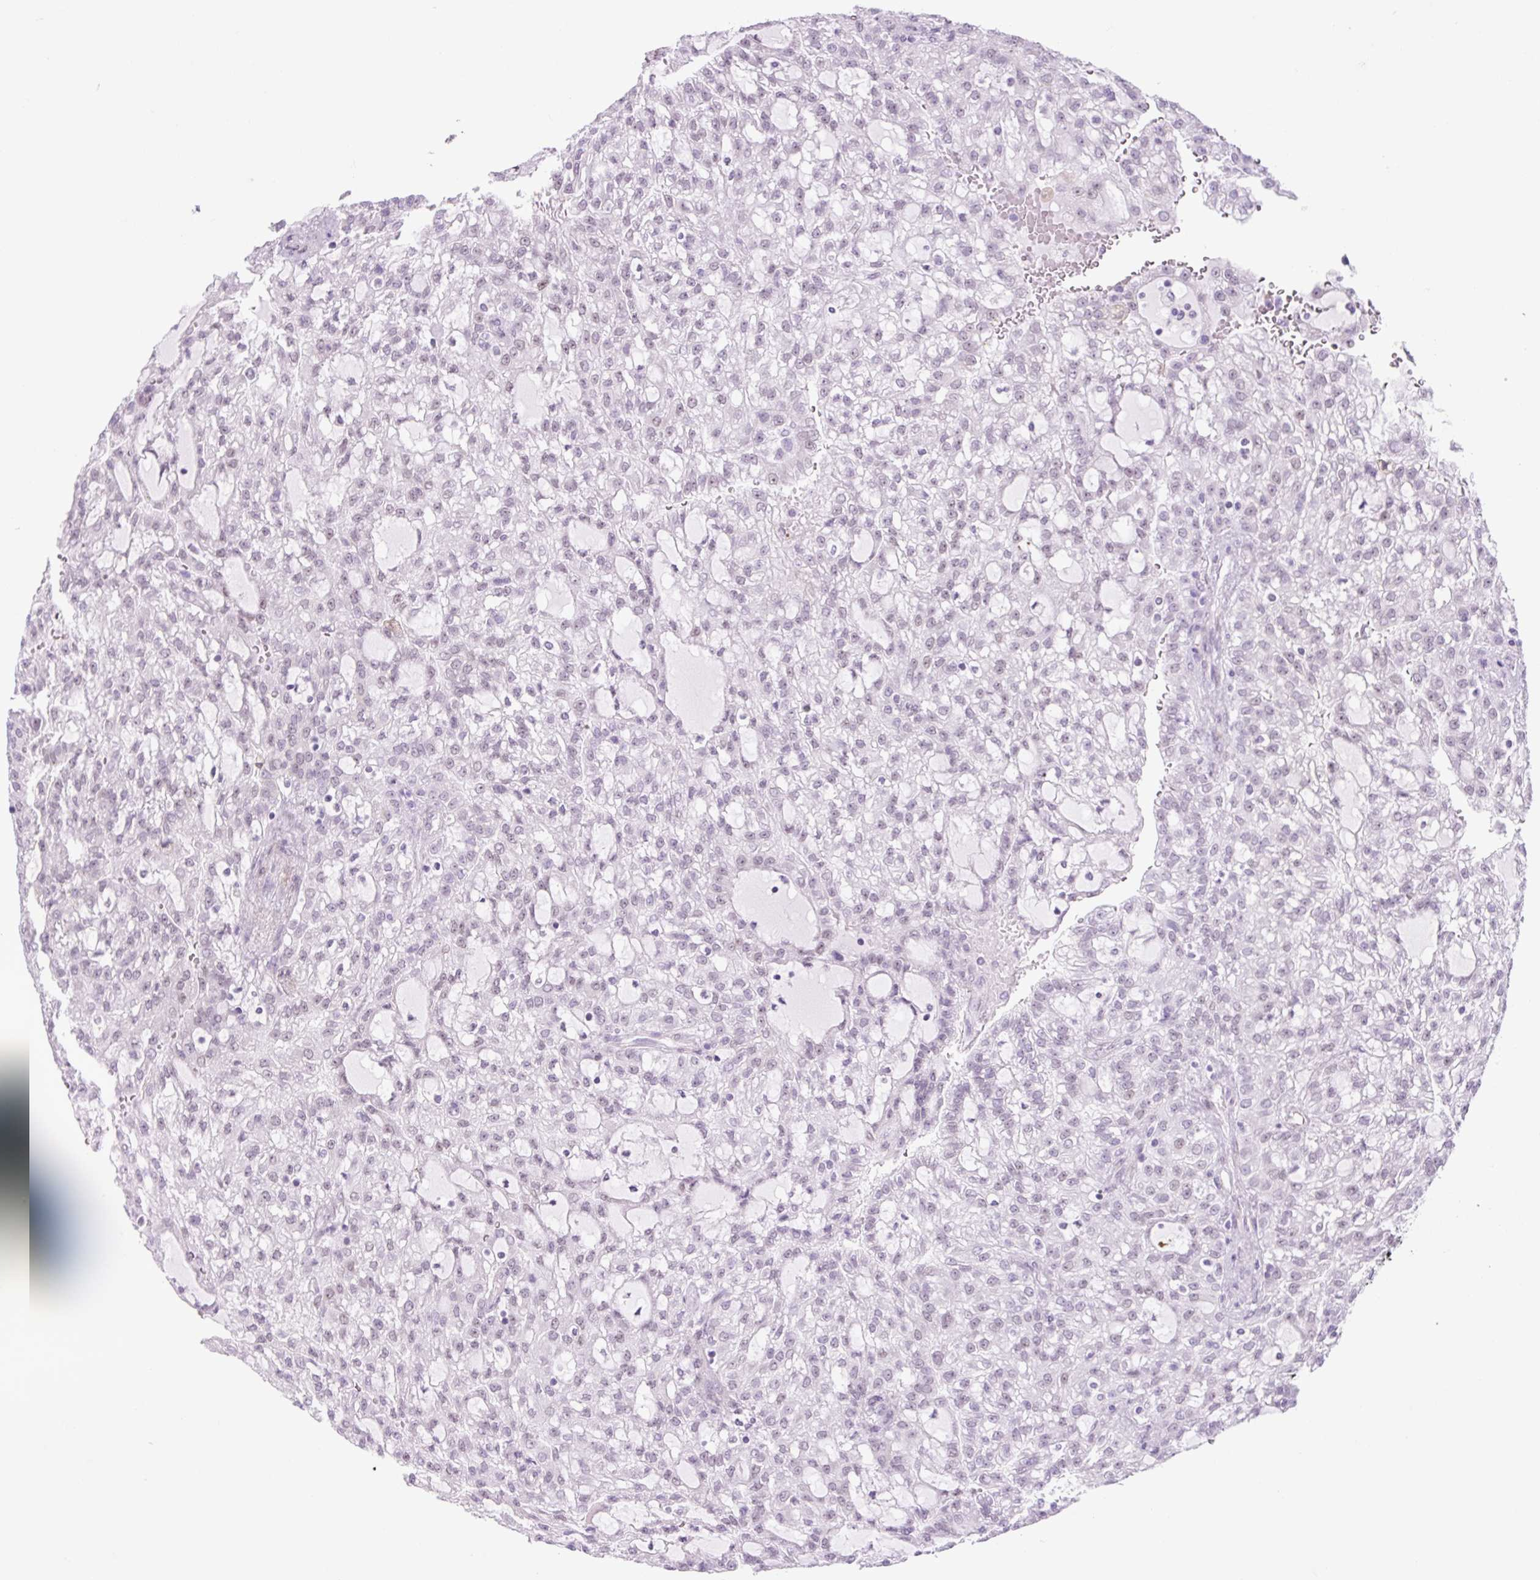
{"staining": {"intensity": "weak", "quantity": "<25%", "location": "nuclear"}, "tissue": "renal cancer", "cell_type": "Tumor cells", "image_type": "cancer", "snomed": [{"axis": "morphology", "description": "Adenocarcinoma, NOS"}, {"axis": "topography", "description": "Kidney"}], "caption": "This is a micrograph of immunohistochemistry staining of renal cancer (adenocarcinoma), which shows no staining in tumor cells.", "gene": "RRS1", "patient": {"sex": "male", "age": 63}}